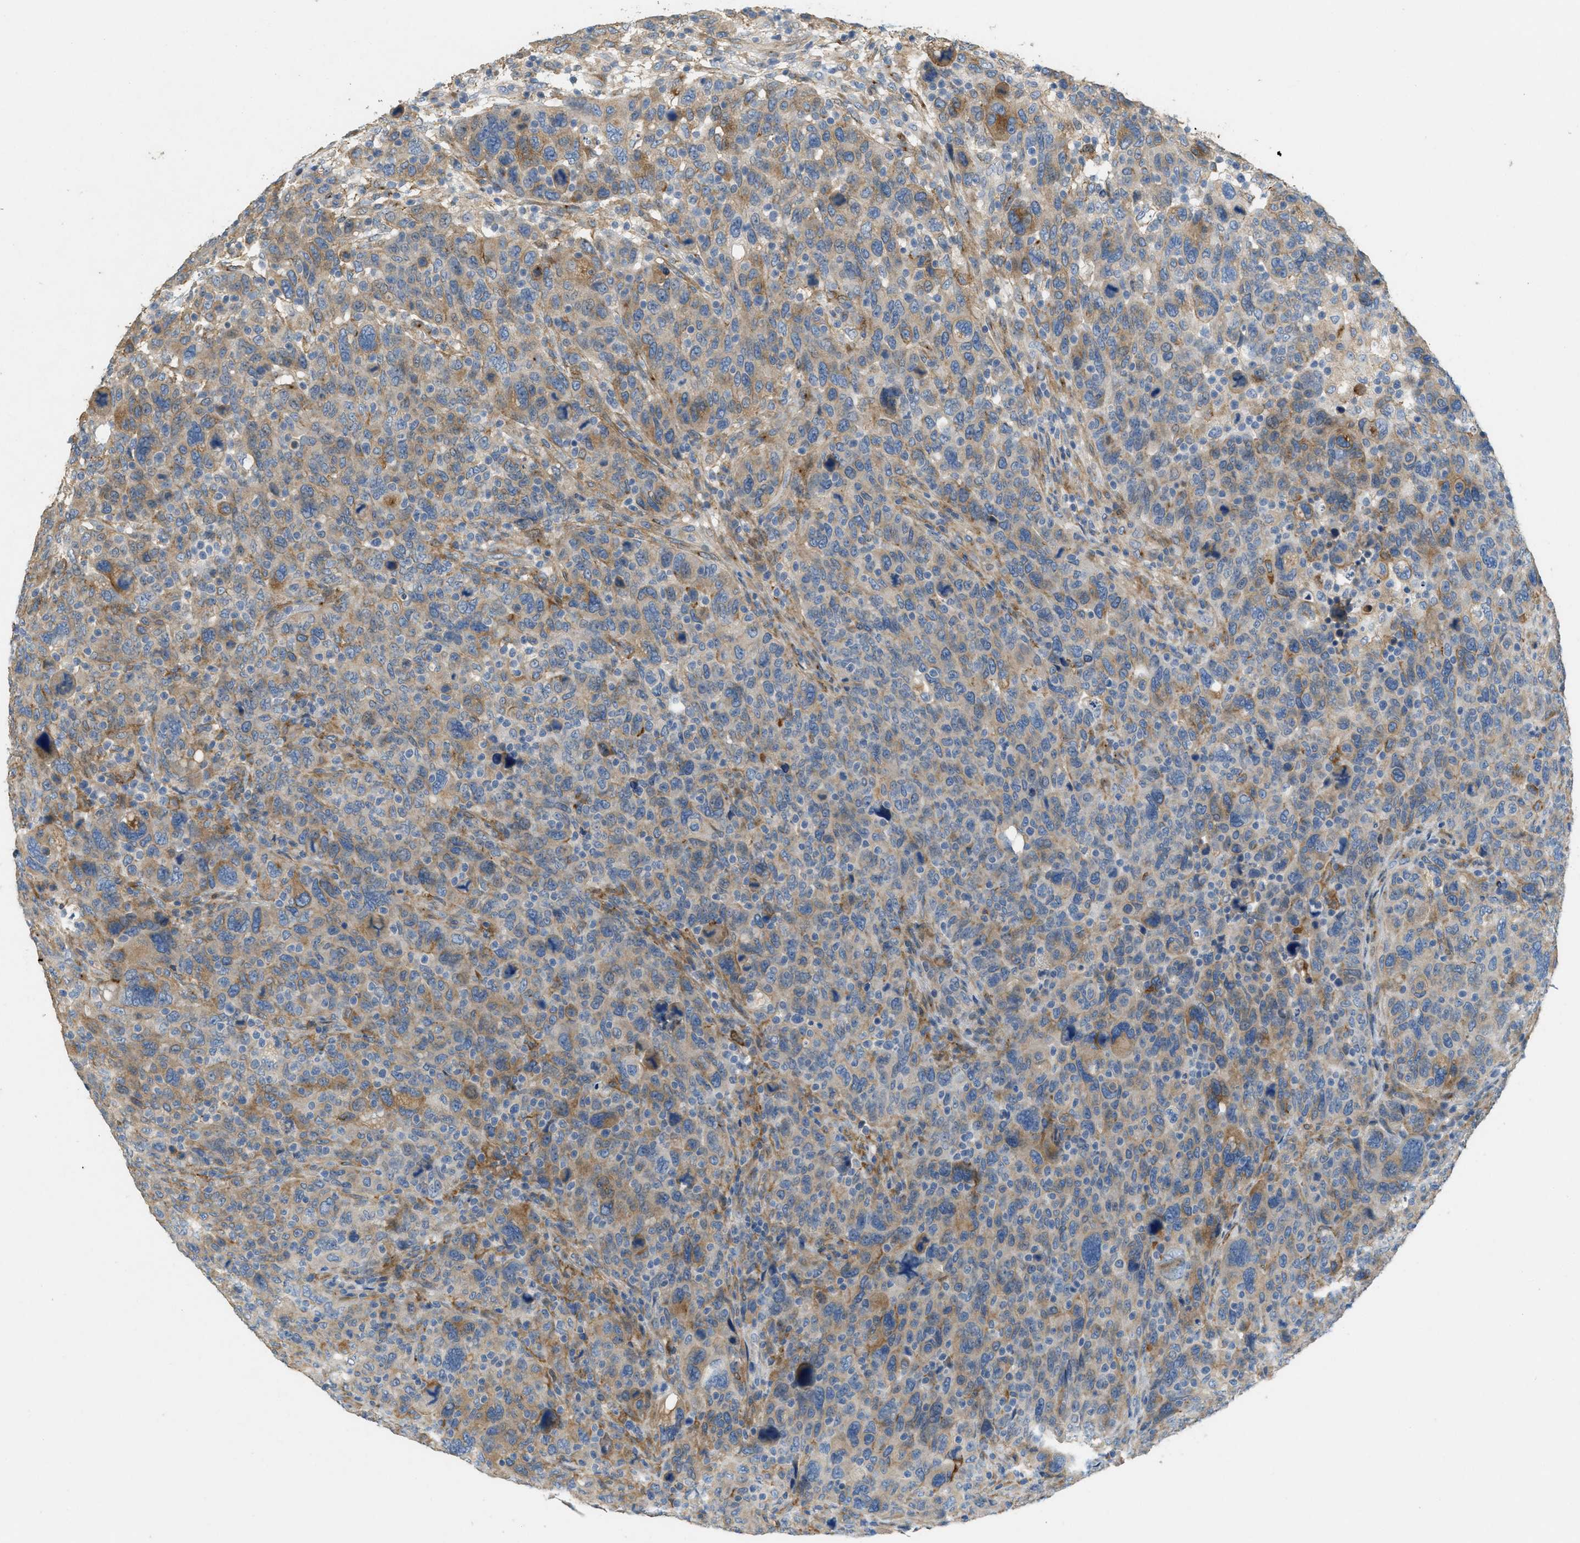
{"staining": {"intensity": "moderate", "quantity": "<25%", "location": "cytoplasmic/membranous"}, "tissue": "breast cancer", "cell_type": "Tumor cells", "image_type": "cancer", "snomed": [{"axis": "morphology", "description": "Duct carcinoma"}, {"axis": "topography", "description": "Breast"}], "caption": "Human invasive ductal carcinoma (breast) stained with a protein marker reveals moderate staining in tumor cells.", "gene": "ADCY5", "patient": {"sex": "female", "age": 37}}